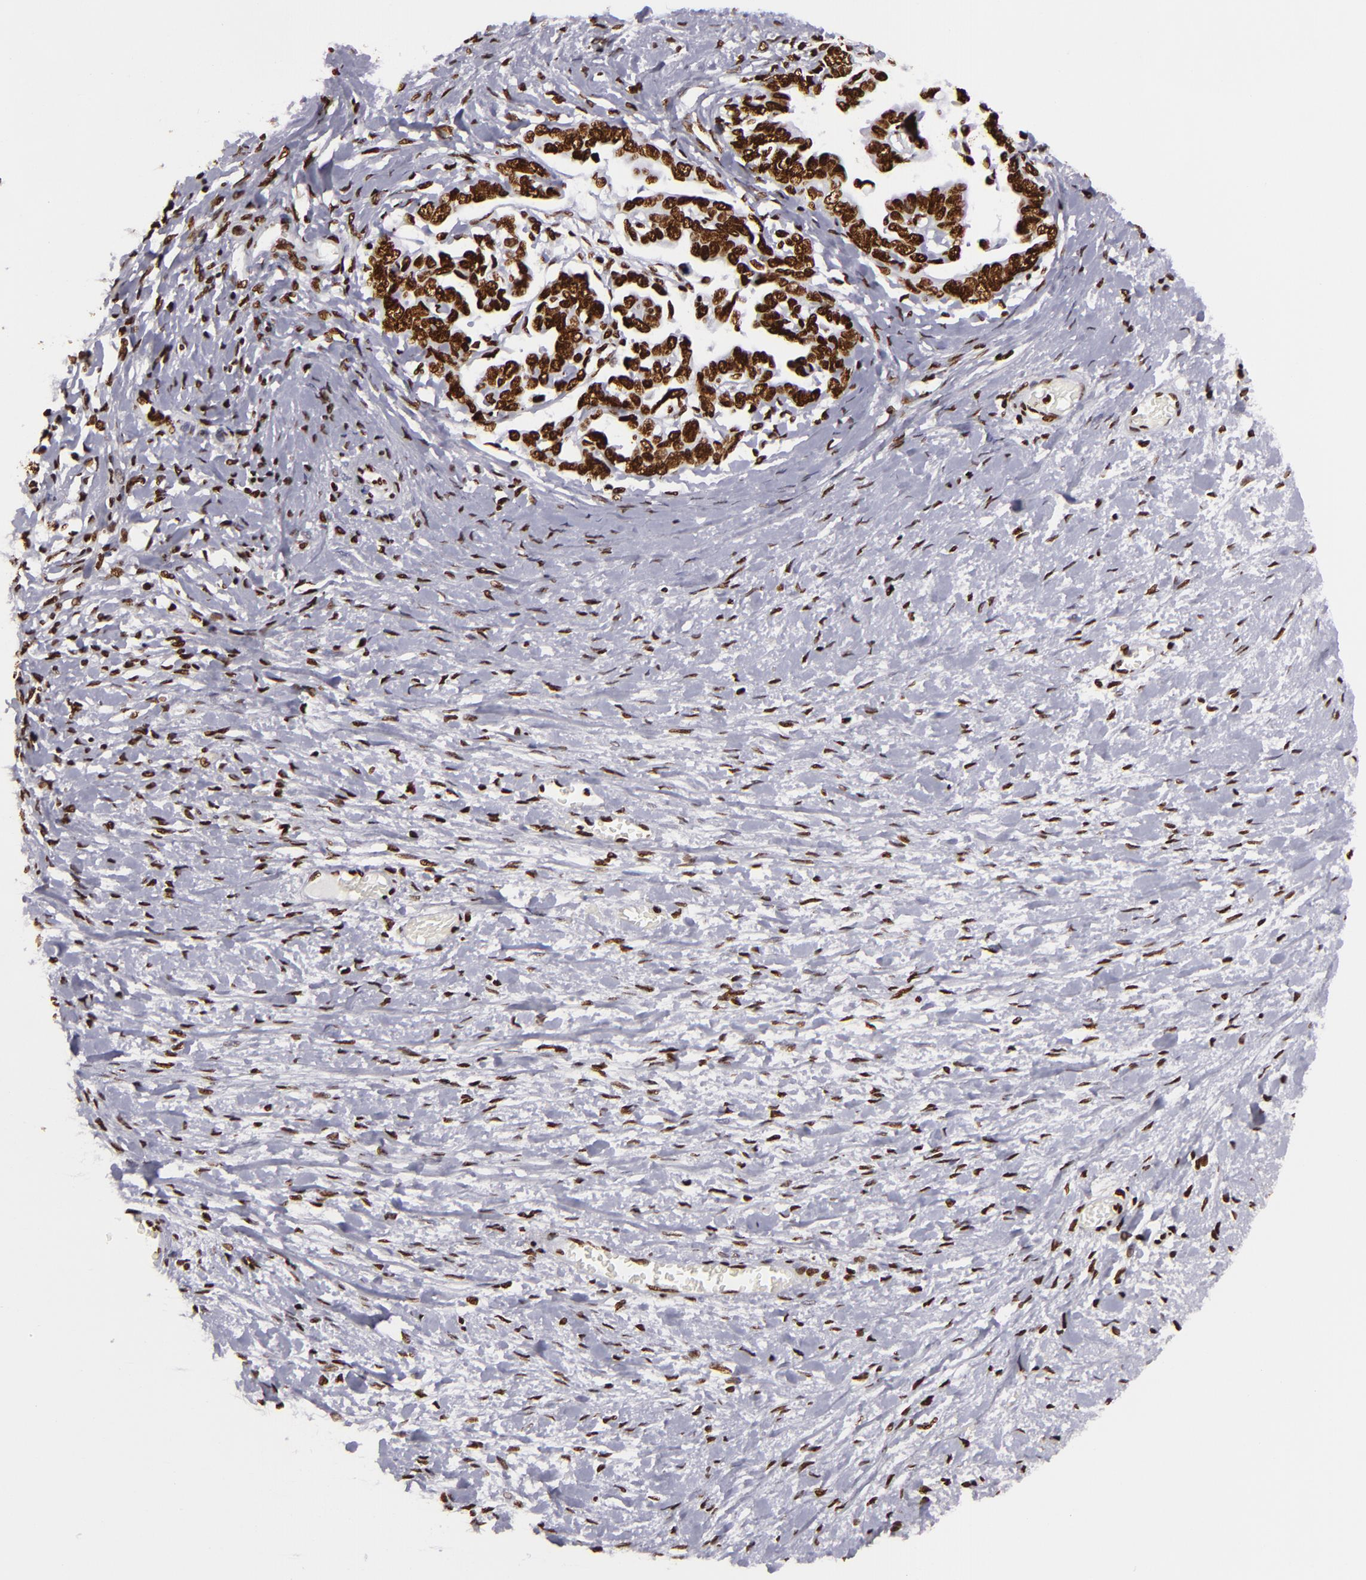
{"staining": {"intensity": "strong", "quantity": ">75%", "location": "nuclear"}, "tissue": "ovarian cancer", "cell_type": "Tumor cells", "image_type": "cancer", "snomed": [{"axis": "morphology", "description": "Cystadenocarcinoma, serous, NOS"}, {"axis": "topography", "description": "Ovary"}], "caption": "A brown stain labels strong nuclear expression of a protein in ovarian serous cystadenocarcinoma tumor cells. Nuclei are stained in blue.", "gene": "SAFB", "patient": {"sex": "female", "age": 69}}